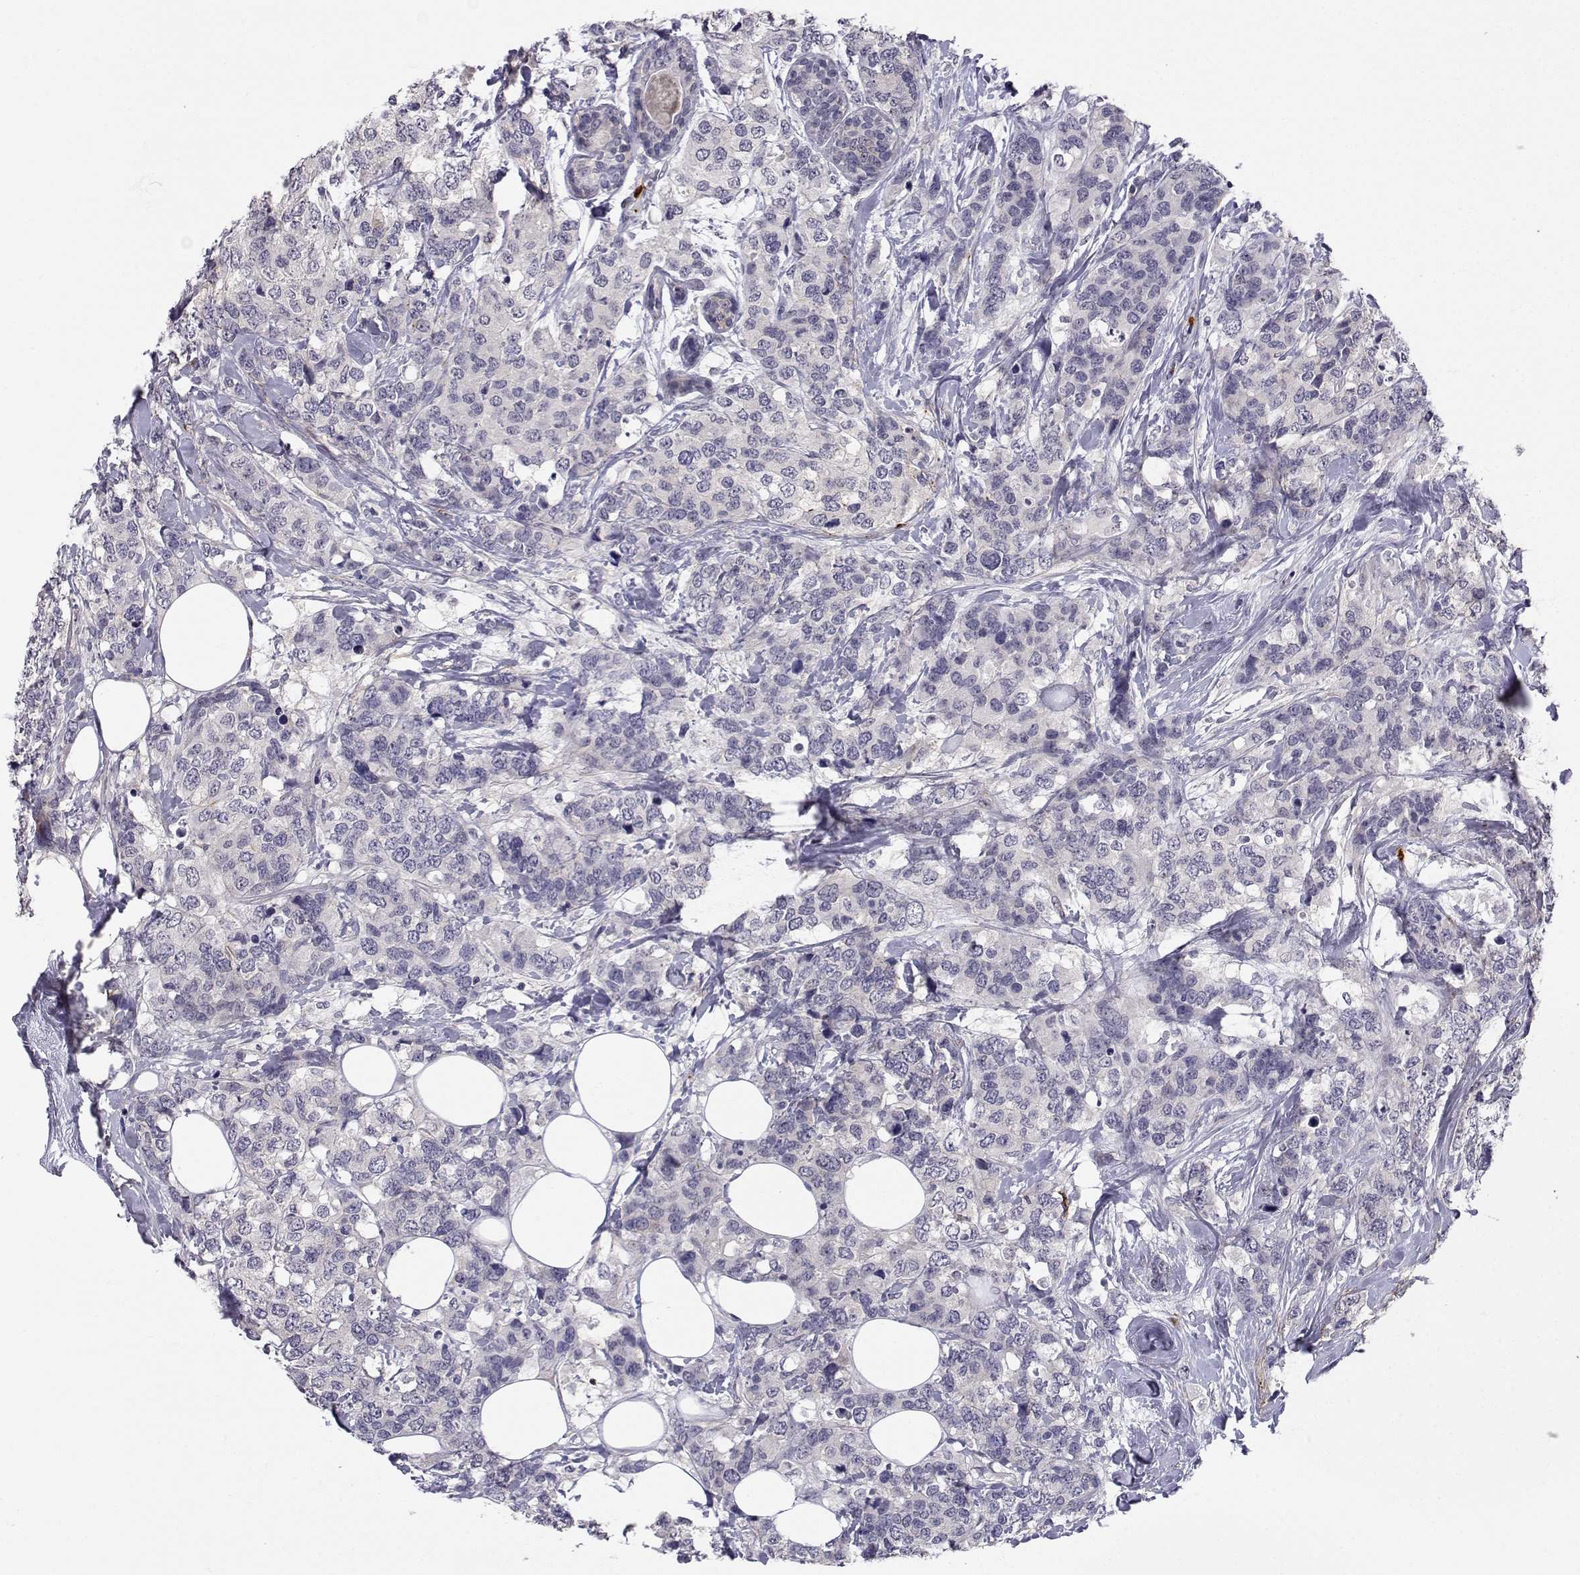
{"staining": {"intensity": "negative", "quantity": "none", "location": "none"}, "tissue": "breast cancer", "cell_type": "Tumor cells", "image_type": "cancer", "snomed": [{"axis": "morphology", "description": "Lobular carcinoma"}, {"axis": "topography", "description": "Breast"}], "caption": "Image shows no significant protein expression in tumor cells of breast cancer (lobular carcinoma).", "gene": "SLC6A3", "patient": {"sex": "female", "age": 59}}